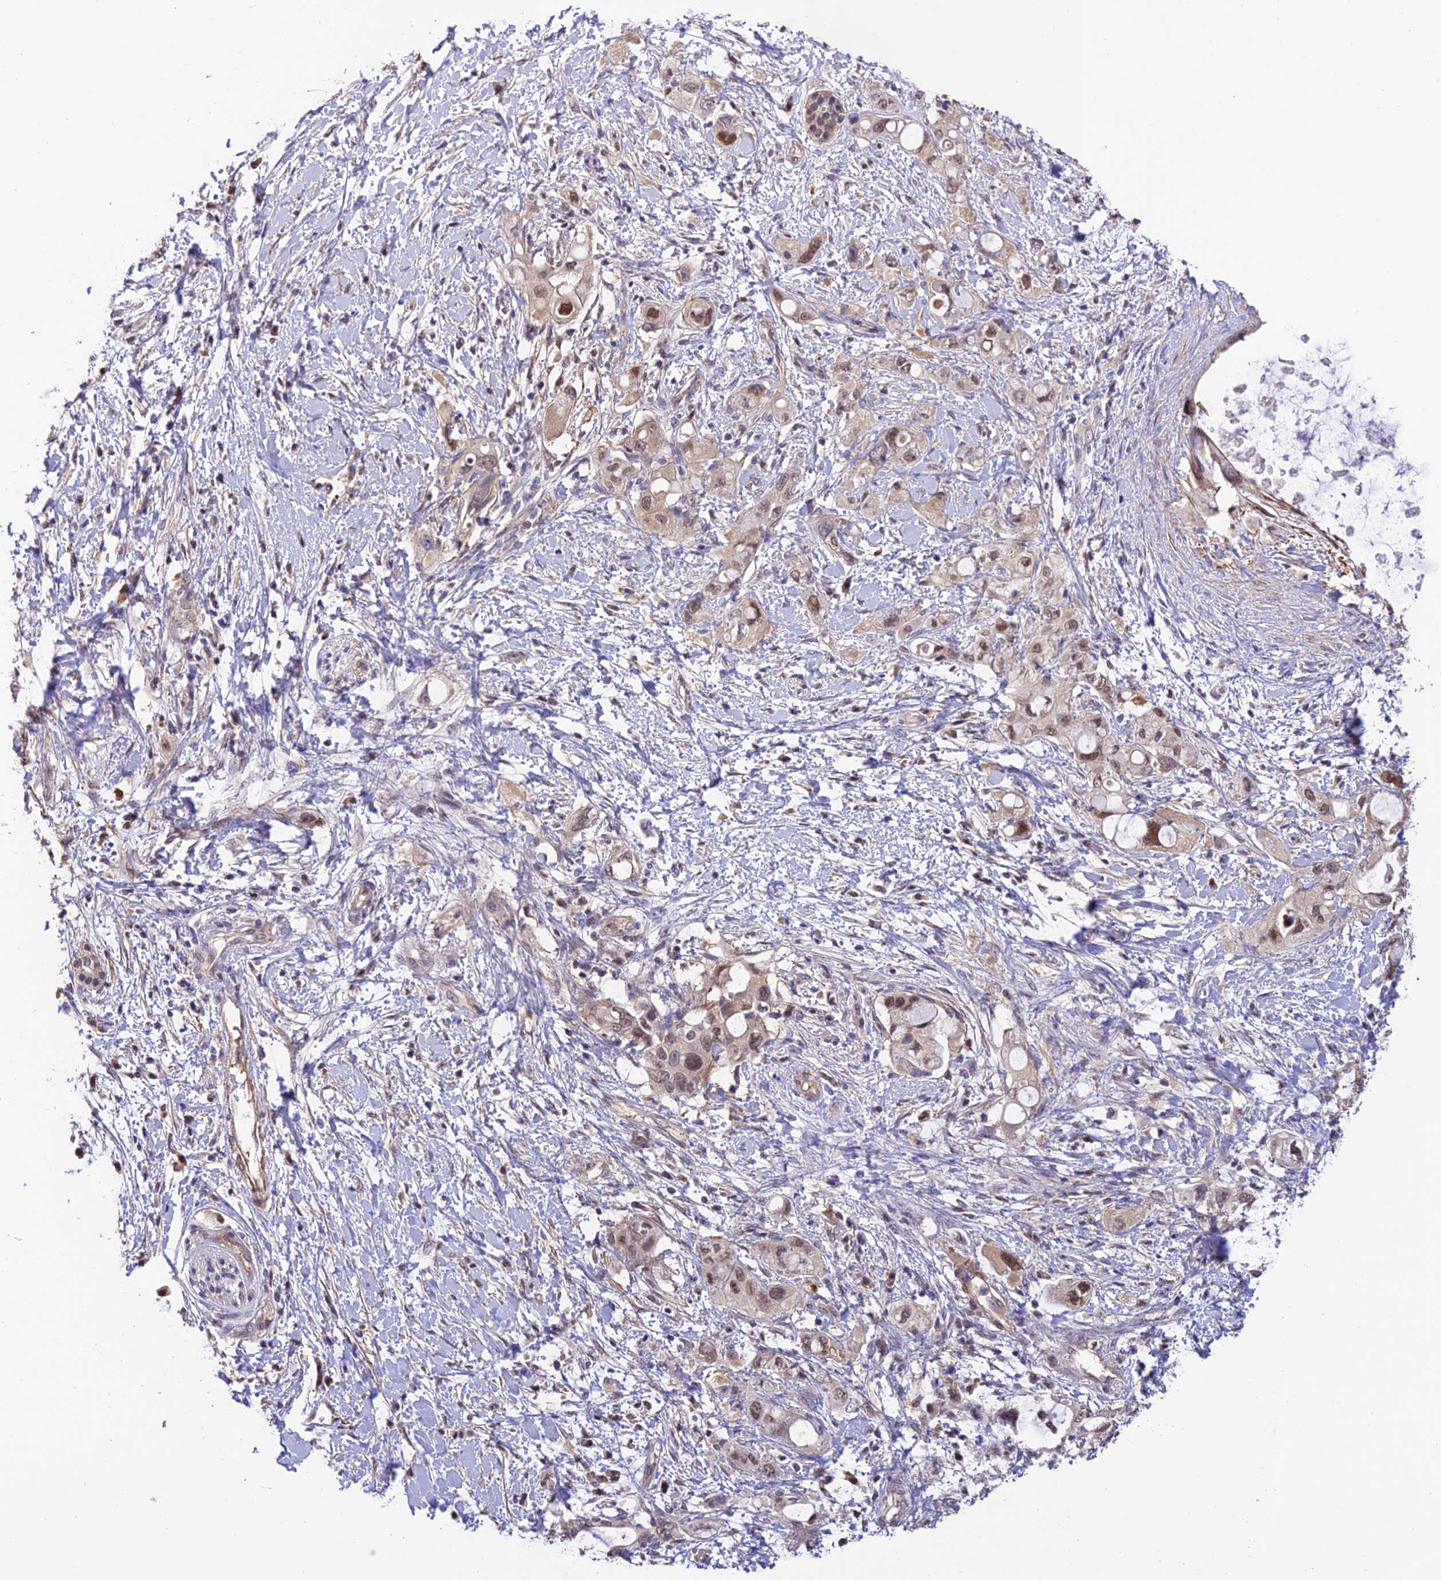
{"staining": {"intensity": "moderate", "quantity": "<25%", "location": "nuclear"}, "tissue": "pancreatic cancer", "cell_type": "Tumor cells", "image_type": "cancer", "snomed": [{"axis": "morphology", "description": "Adenocarcinoma, NOS"}, {"axis": "topography", "description": "Pancreas"}], "caption": "Pancreatic cancer (adenocarcinoma) stained for a protein (brown) demonstrates moderate nuclear positive positivity in approximately <25% of tumor cells.", "gene": "PSMB3", "patient": {"sex": "female", "age": 56}}